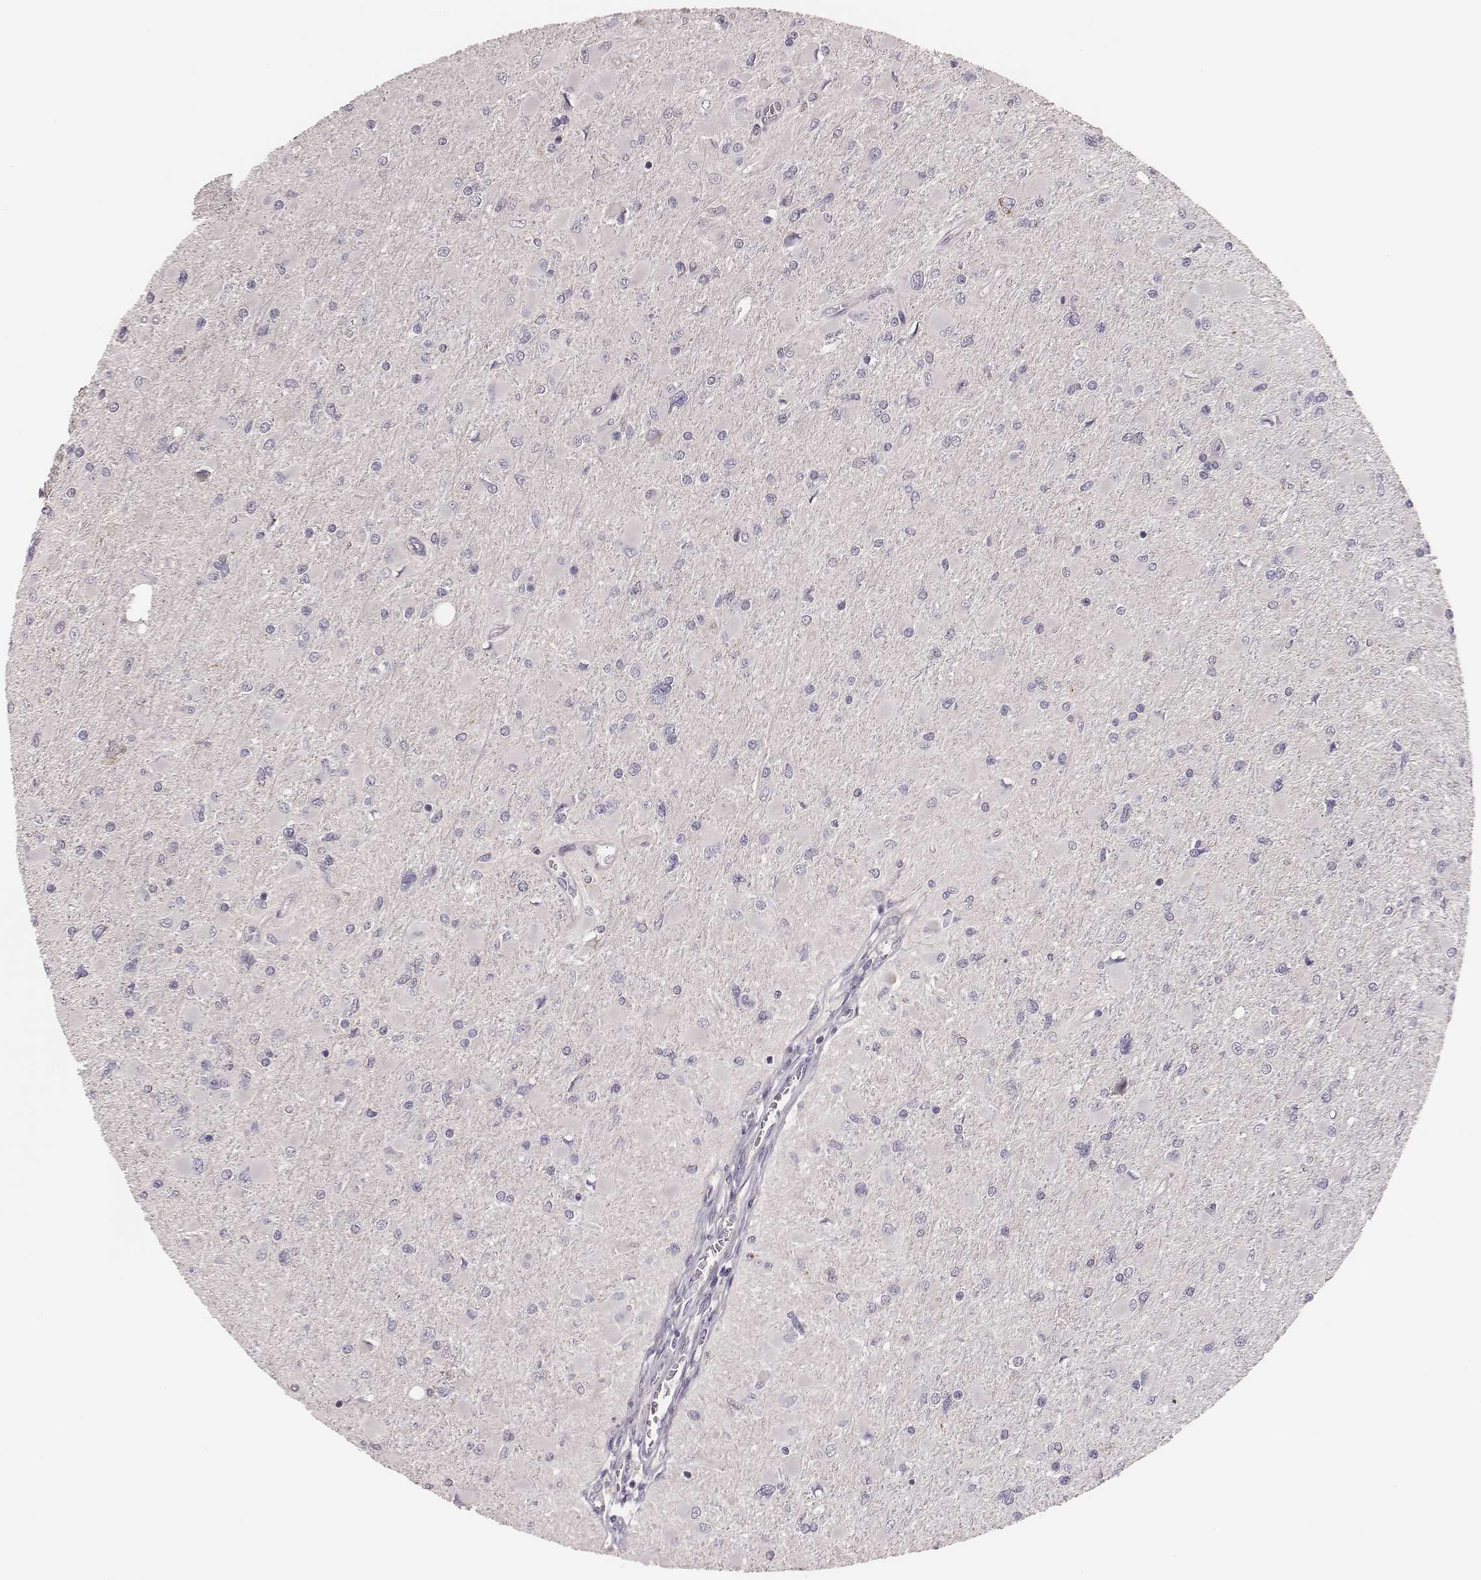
{"staining": {"intensity": "negative", "quantity": "none", "location": "none"}, "tissue": "glioma", "cell_type": "Tumor cells", "image_type": "cancer", "snomed": [{"axis": "morphology", "description": "Glioma, malignant, High grade"}, {"axis": "topography", "description": "Cerebral cortex"}], "caption": "Protein analysis of glioma displays no significant positivity in tumor cells.", "gene": "HAVCR1", "patient": {"sex": "female", "age": 36}}